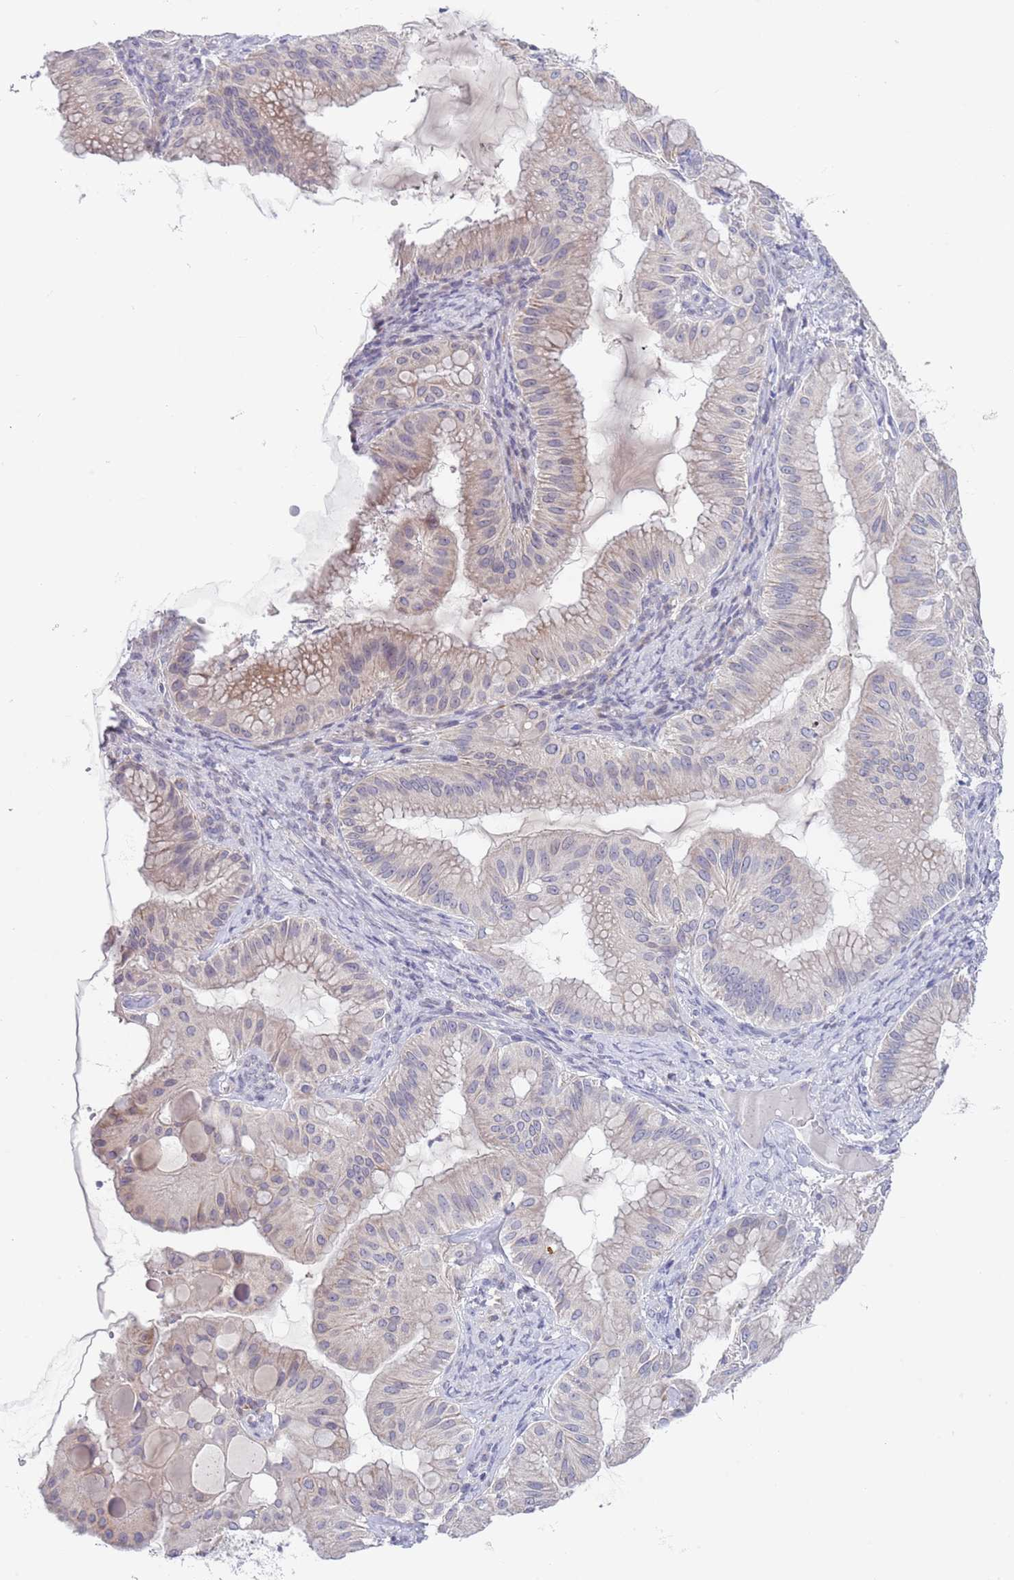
{"staining": {"intensity": "negative", "quantity": "none", "location": "none"}, "tissue": "ovarian cancer", "cell_type": "Tumor cells", "image_type": "cancer", "snomed": [{"axis": "morphology", "description": "Cystadenocarcinoma, mucinous, NOS"}, {"axis": "topography", "description": "Ovary"}], "caption": "Human ovarian cancer (mucinous cystadenocarcinoma) stained for a protein using immunohistochemistry exhibits no expression in tumor cells.", "gene": "SPIRE2", "patient": {"sex": "female", "age": 61}}